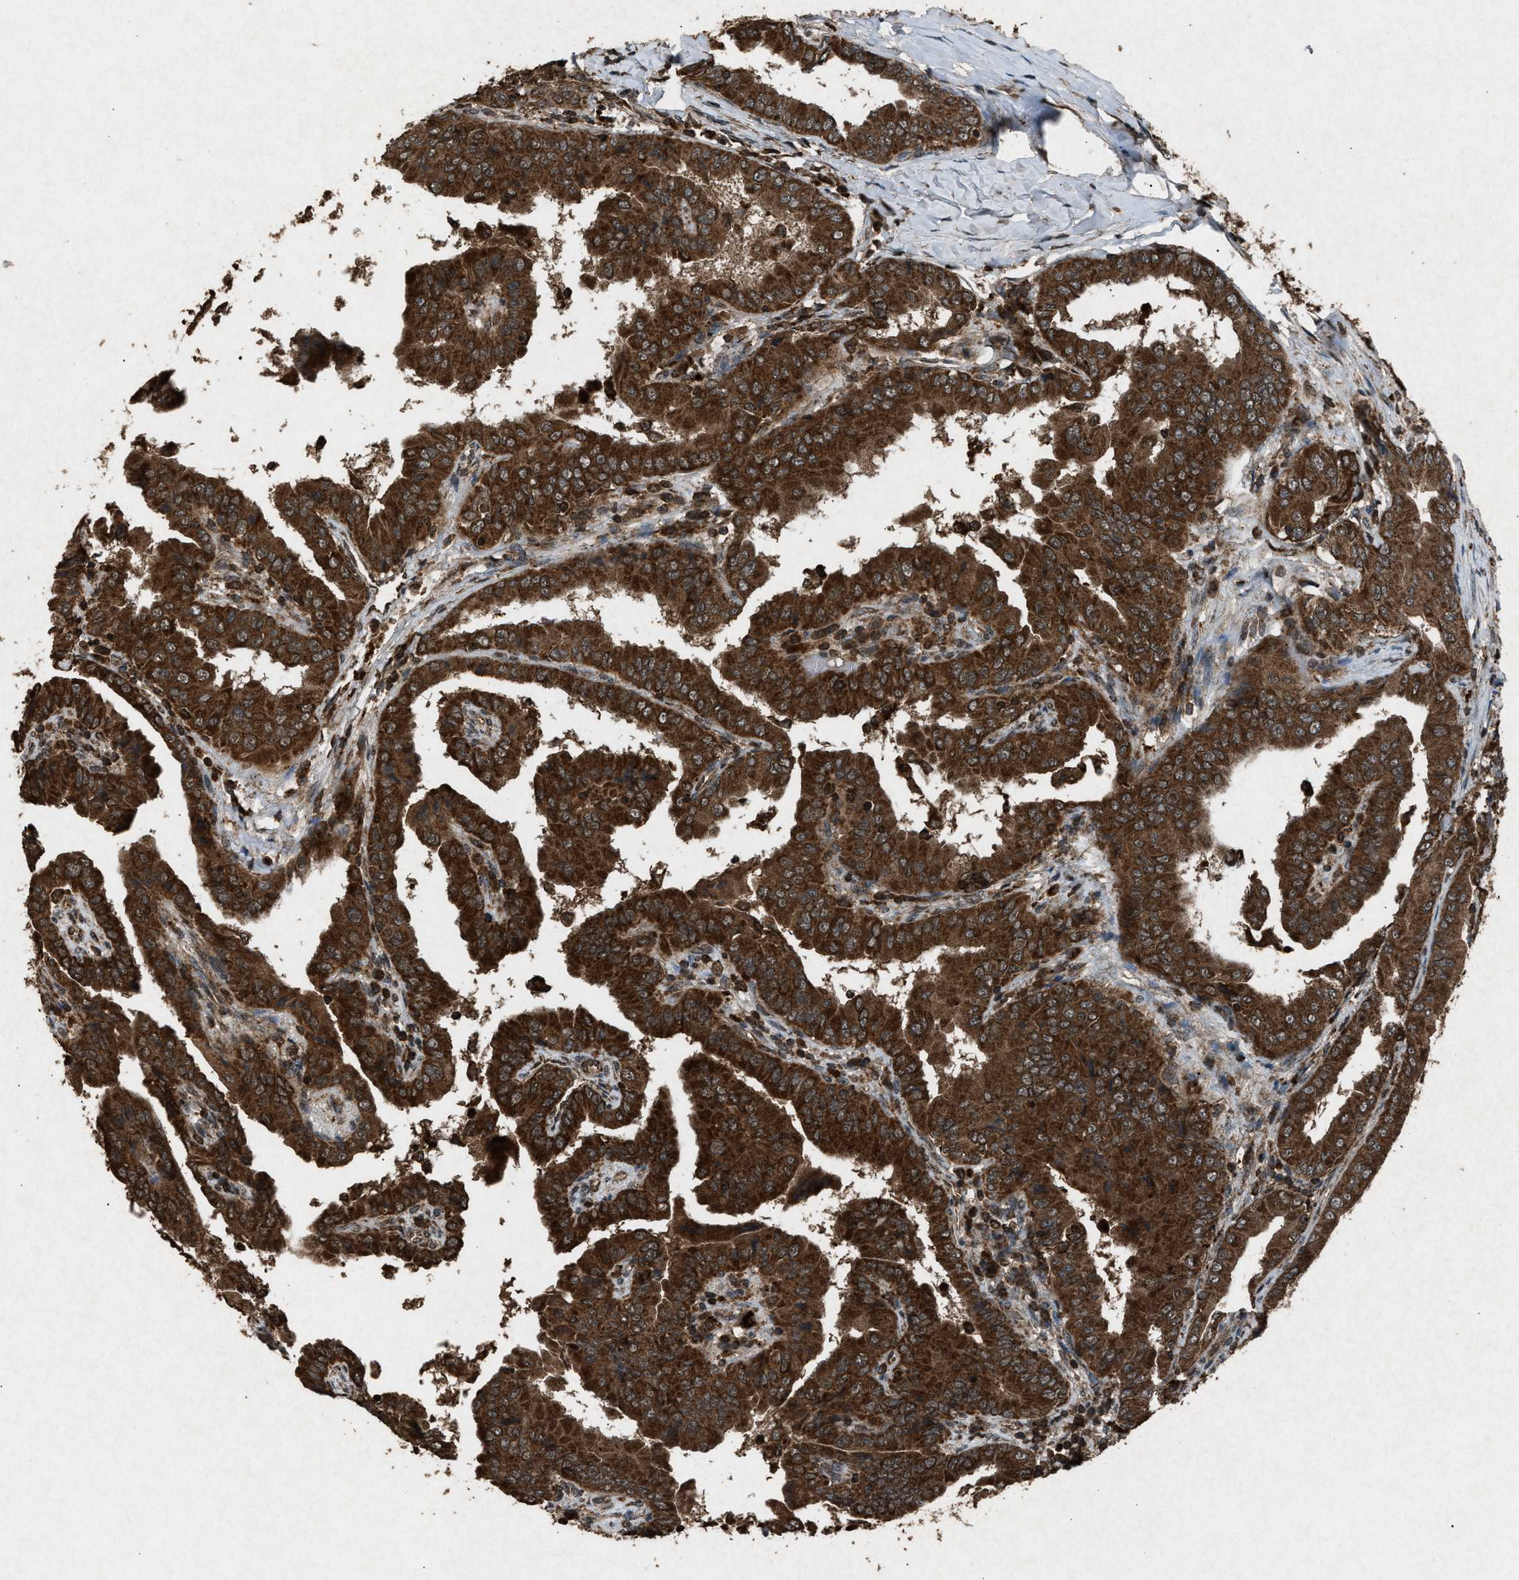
{"staining": {"intensity": "strong", "quantity": ">75%", "location": "cytoplasmic/membranous"}, "tissue": "thyroid cancer", "cell_type": "Tumor cells", "image_type": "cancer", "snomed": [{"axis": "morphology", "description": "Papillary adenocarcinoma, NOS"}, {"axis": "topography", "description": "Thyroid gland"}], "caption": "Protein positivity by immunohistochemistry (IHC) displays strong cytoplasmic/membranous positivity in approximately >75% of tumor cells in thyroid papillary adenocarcinoma.", "gene": "OAS1", "patient": {"sex": "male", "age": 33}}